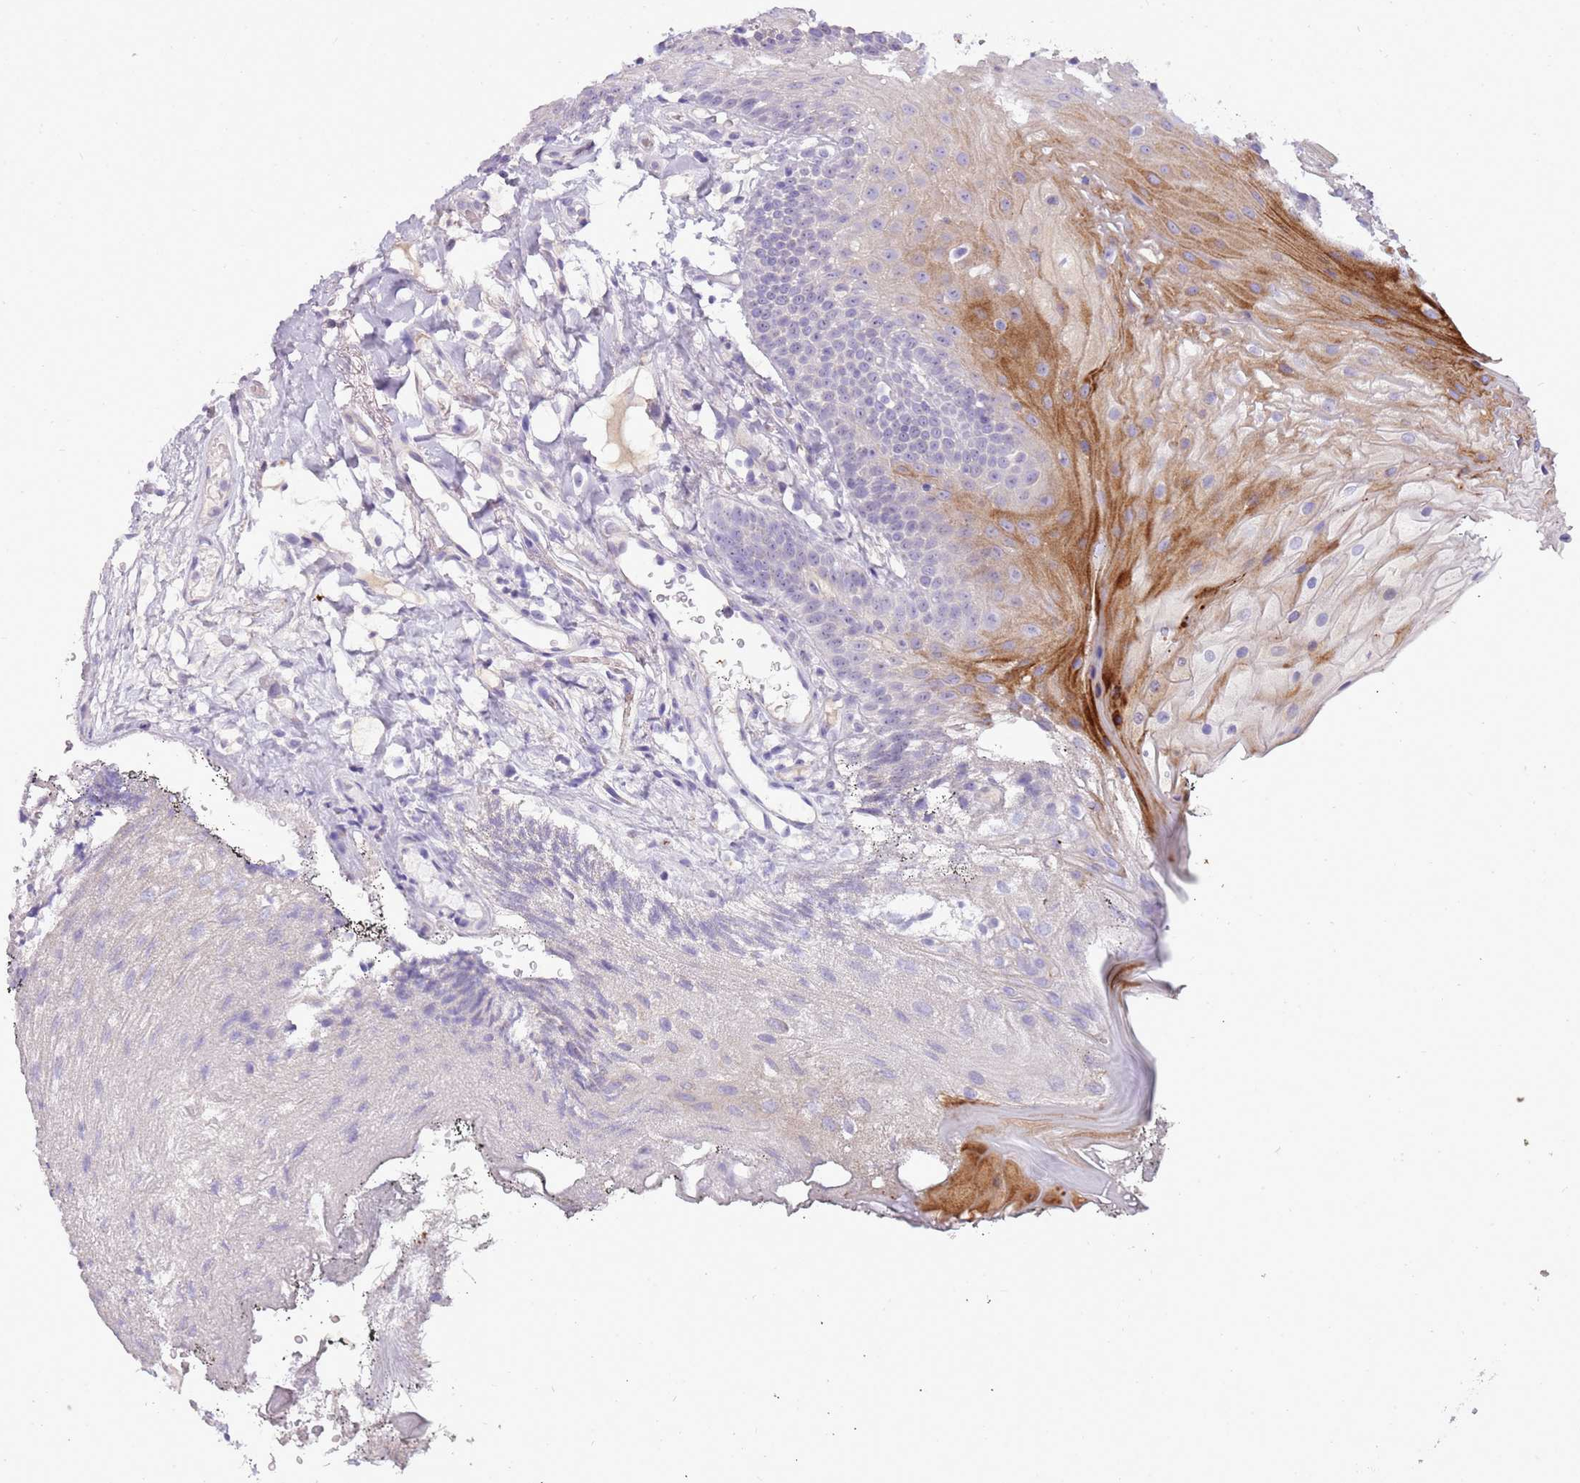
{"staining": {"intensity": "strong", "quantity": "<25%", "location": "cytoplasmic/membranous"}, "tissue": "oral mucosa", "cell_type": "Squamous epithelial cells", "image_type": "normal", "snomed": [{"axis": "morphology", "description": "Normal tissue, NOS"}, {"axis": "topography", "description": "Oral tissue"}], "caption": "This is an image of immunohistochemistry (IHC) staining of normal oral mucosa, which shows strong staining in the cytoplasmic/membranous of squamous epithelial cells.", "gene": "NBPF4", "patient": {"sex": "female", "age": 80}}